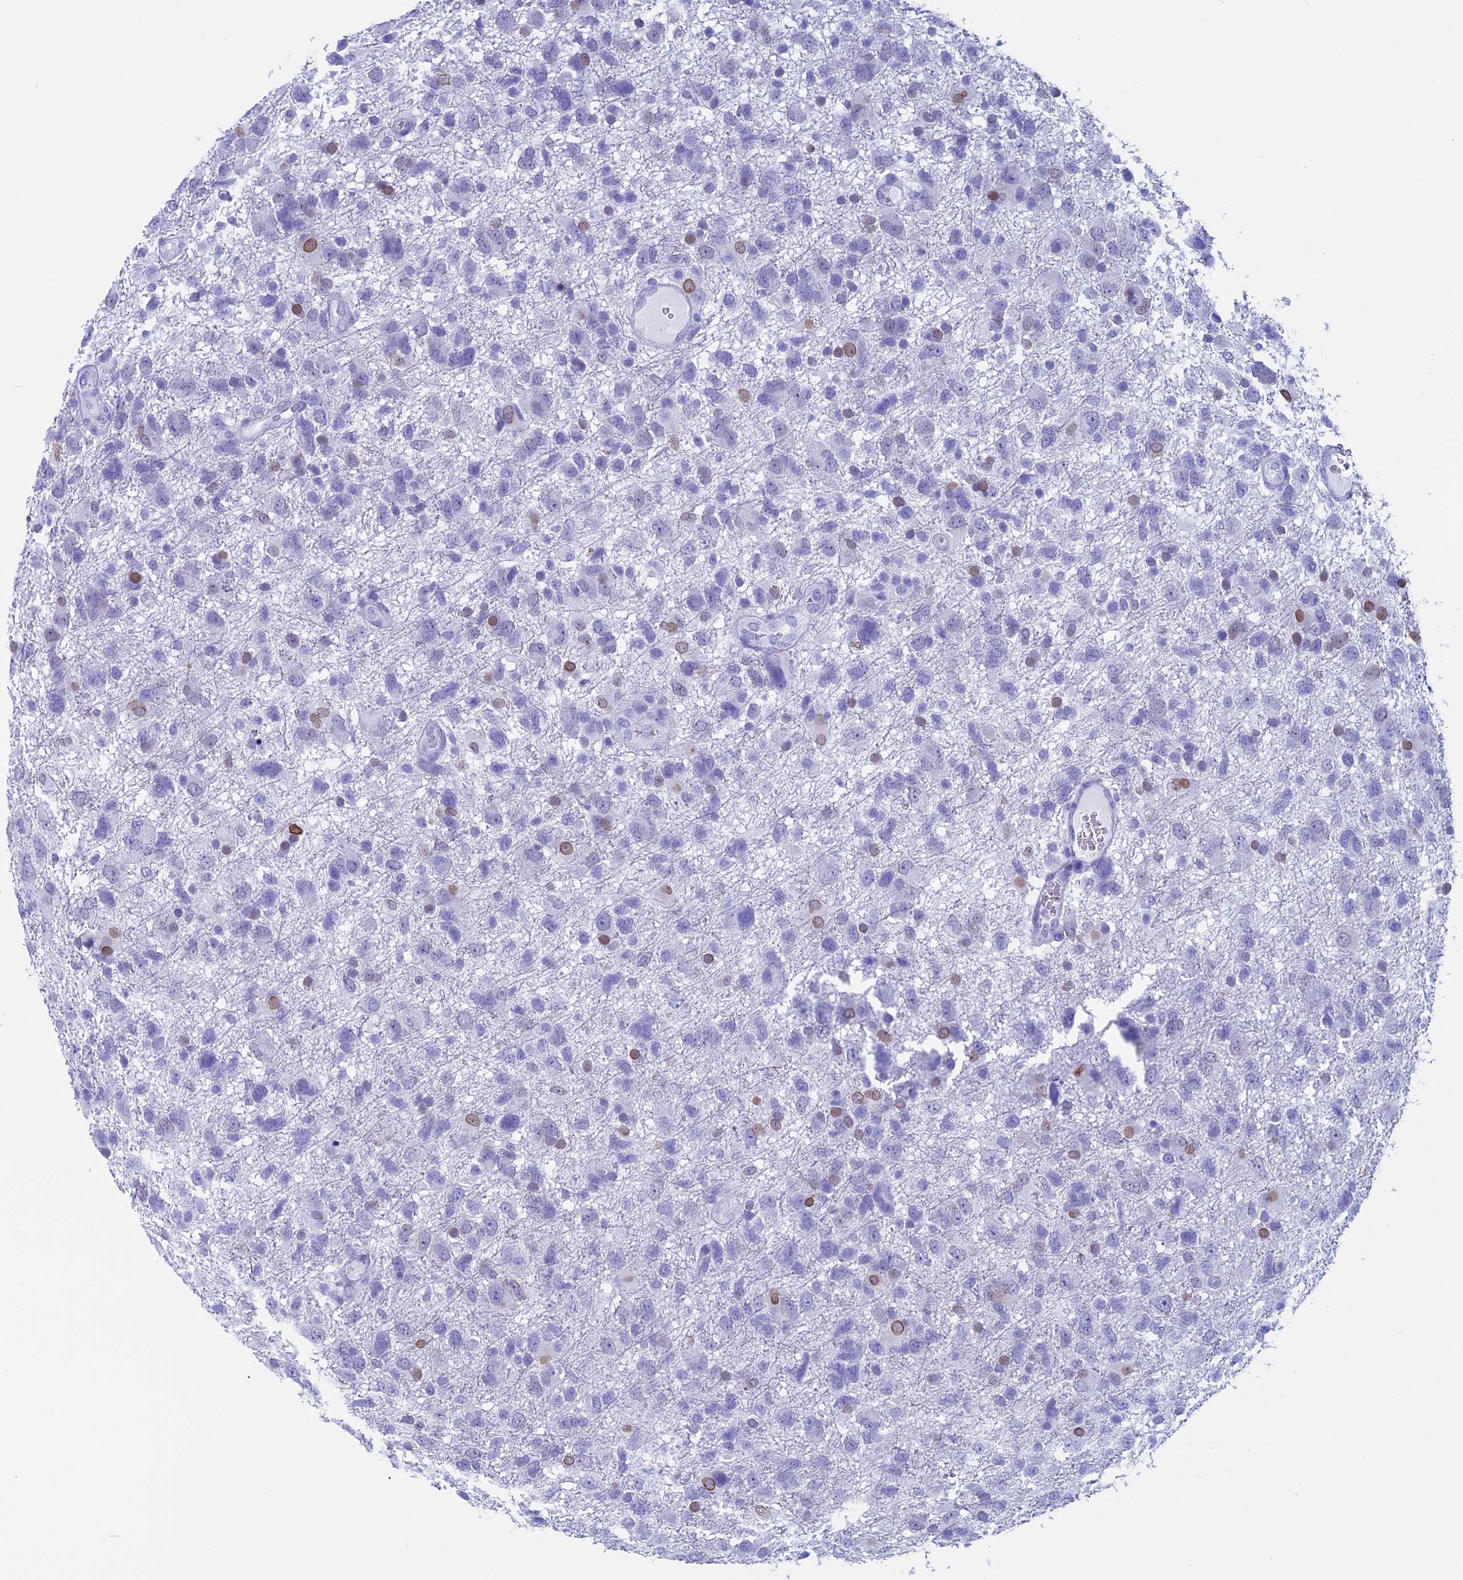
{"staining": {"intensity": "moderate", "quantity": "<25%", "location": "cytoplasmic/membranous,nuclear"}, "tissue": "glioma", "cell_type": "Tumor cells", "image_type": "cancer", "snomed": [{"axis": "morphology", "description": "Glioma, malignant, High grade"}, {"axis": "topography", "description": "Brain"}], "caption": "Malignant glioma (high-grade) tissue reveals moderate cytoplasmic/membranous and nuclear staining in about <25% of tumor cells", "gene": "FAM169A", "patient": {"sex": "male", "age": 61}}